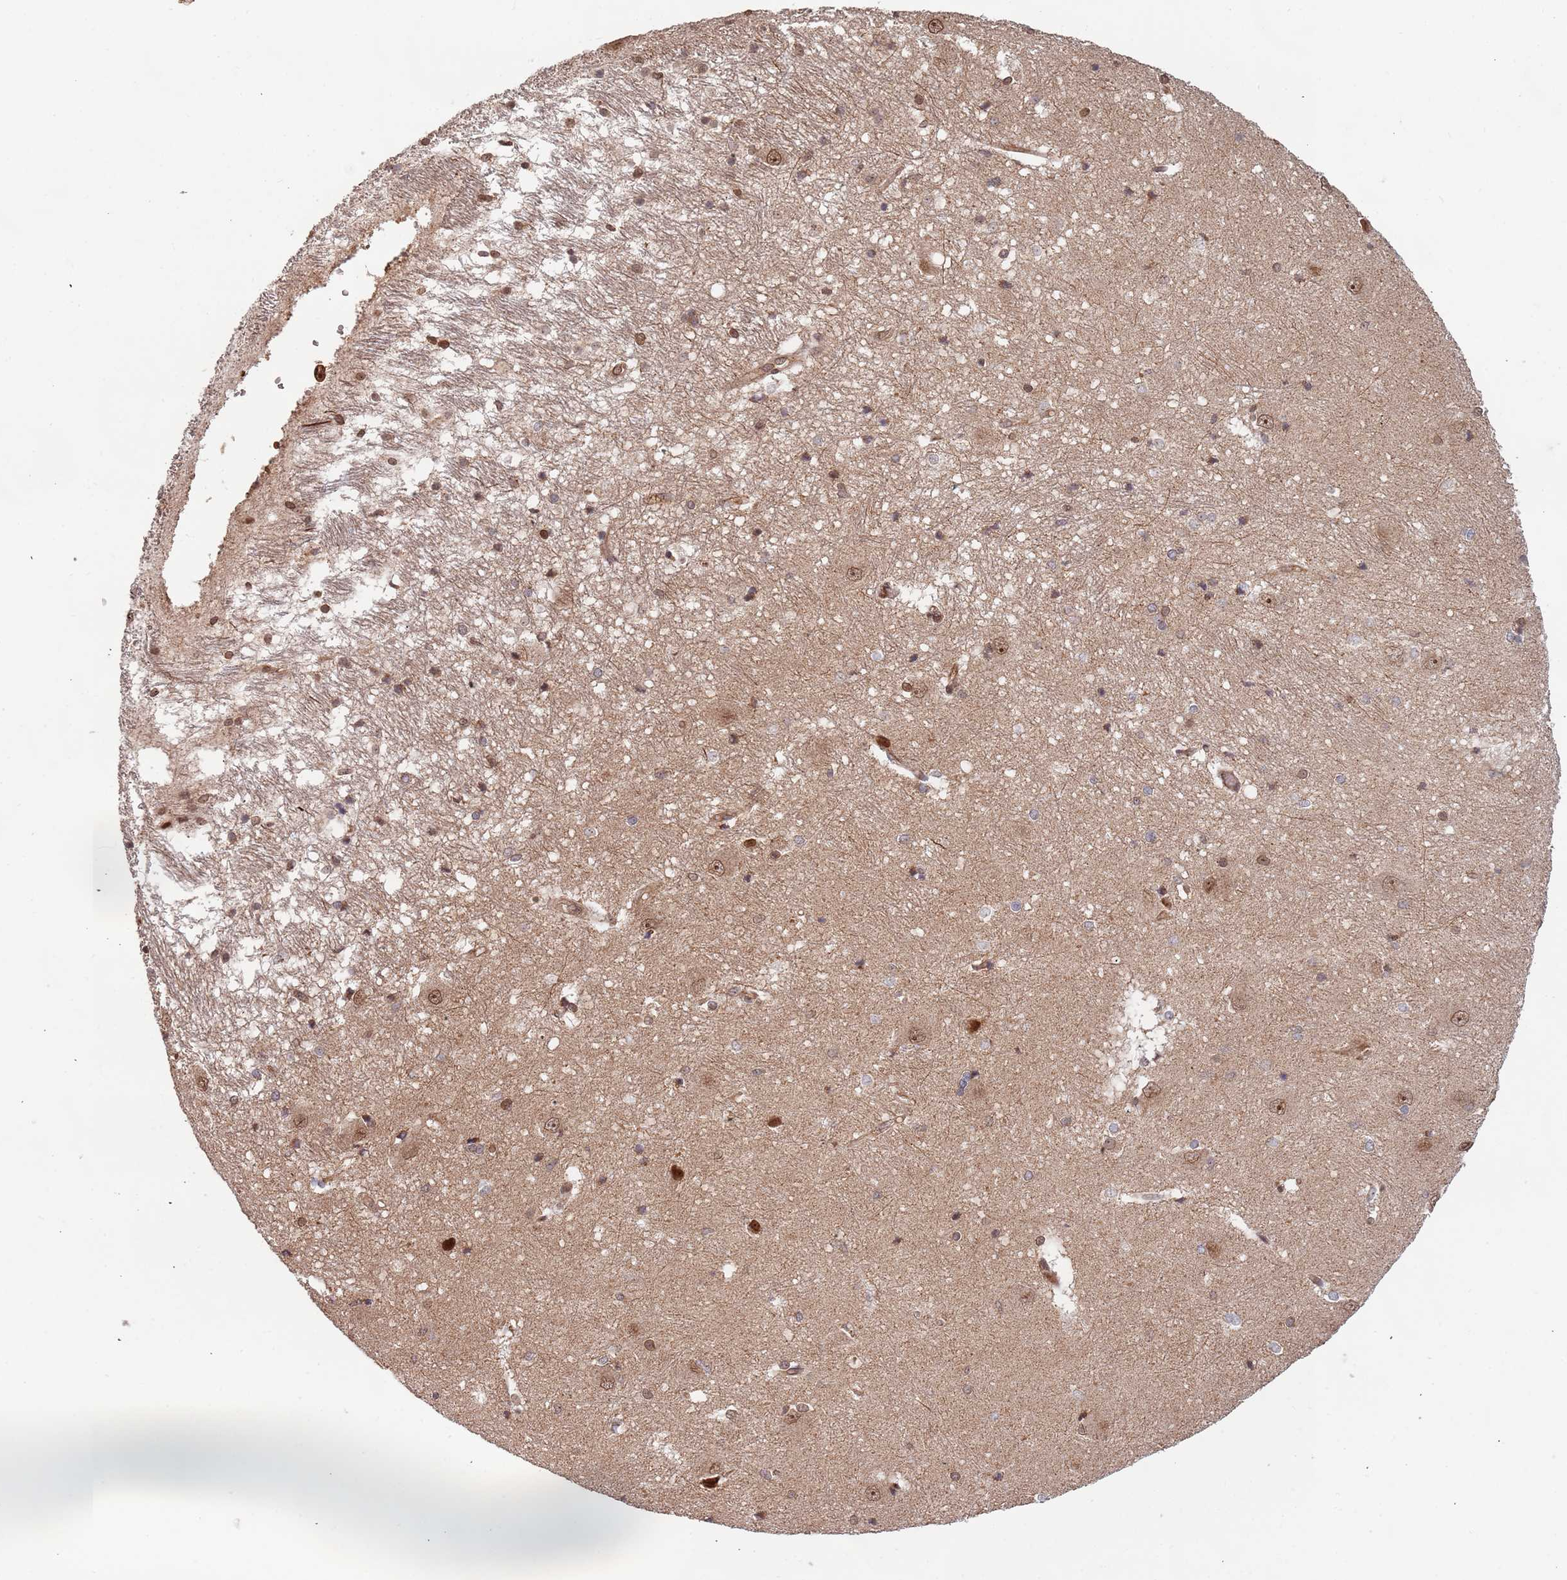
{"staining": {"intensity": "weak", "quantity": "25%-75%", "location": "cytoplasmic/membranous,nuclear"}, "tissue": "caudate", "cell_type": "Glial cells", "image_type": "normal", "snomed": [{"axis": "morphology", "description": "Normal tissue, NOS"}, {"axis": "topography", "description": "Lateral ventricle wall"}], "caption": "A brown stain highlights weak cytoplasmic/membranous,nuclear staining of a protein in glial cells of unremarkable caudate.", "gene": "DCHS1", "patient": {"sex": "male", "age": 37}}